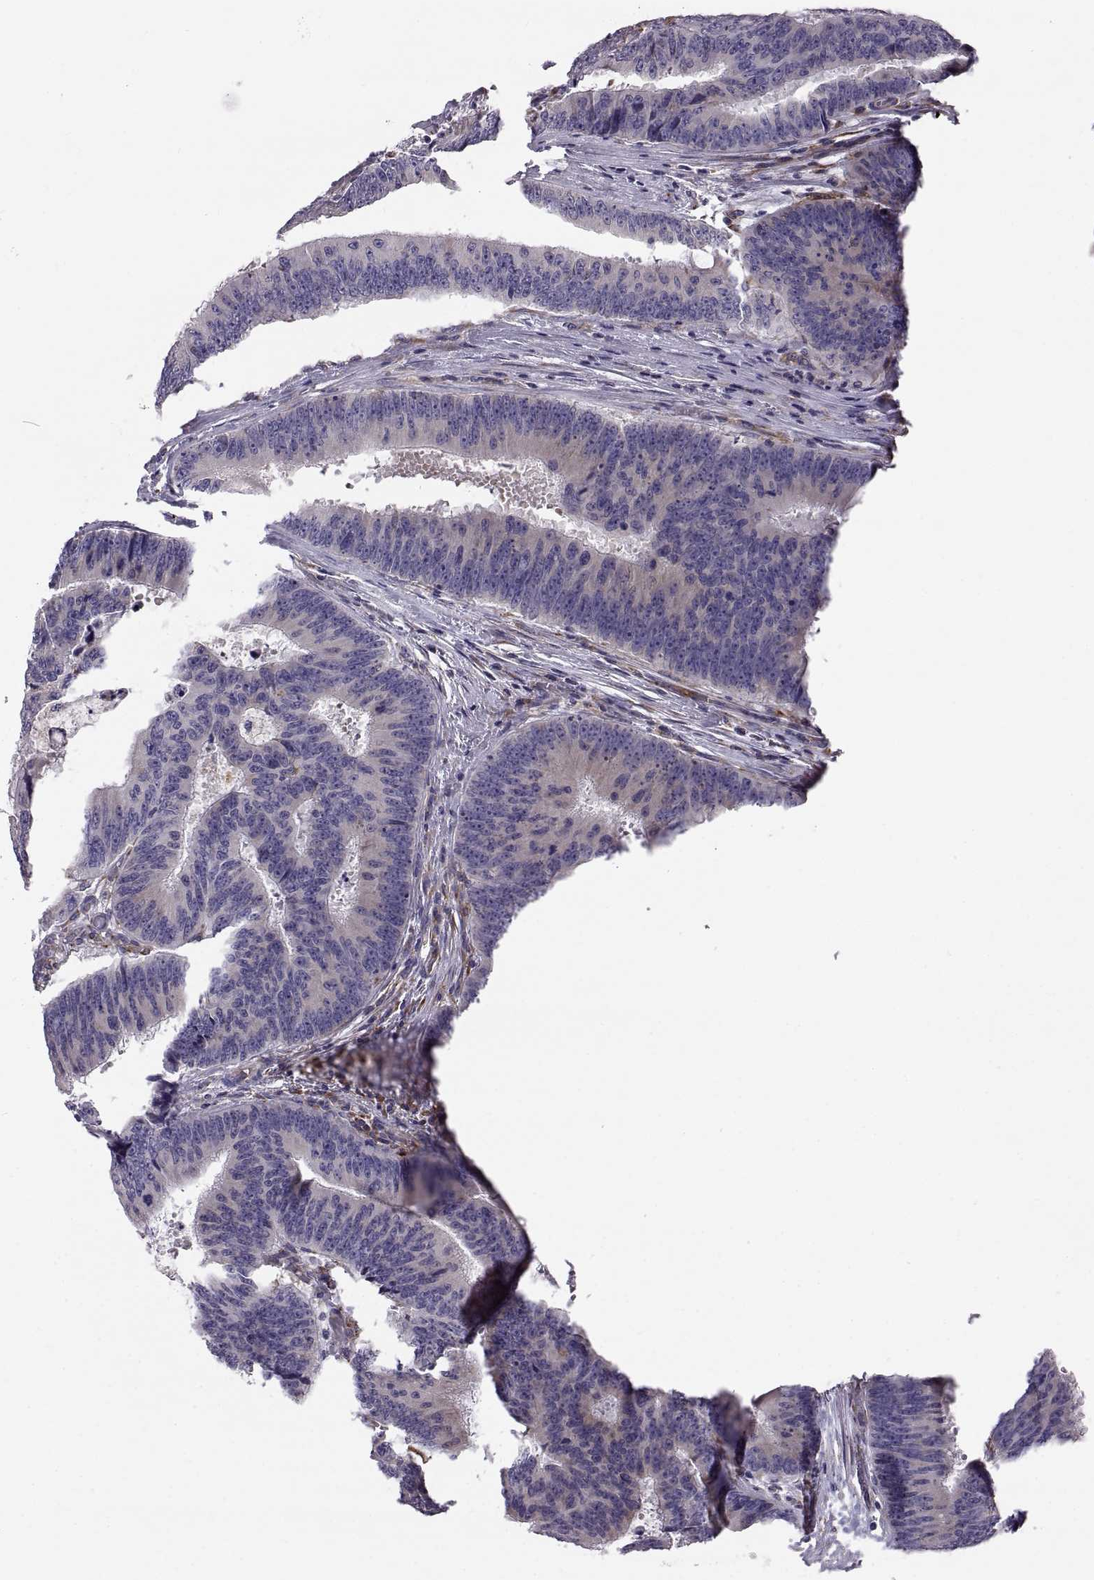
{"staining": {"intensity": "moderate", "quantity": "<25%", "location": "cytoplasmic/membranous"}, "tissue": "colorectal cancer", "cell_type": "Tumor cells", "image_type": "cancer", "snomed": [{"axis": "morphology", "description": "Adenocarcinoma, NOS"}, {"axis": "topography", "description": "Colon"}], "caption": "IHC staining of adenocarcinoma (colorectal), which shows low levels of moderate cytoplasmic/membranous expression in approximately <25% of tumor cells indicating moderate cytoplasmic/membranous protein staining. The staining was performed using DAB (3,3'-diaminobenzidine) (brown) for protein detection and nuclei were counterstained in hematoxylin (blue).", "gene": "PLEKHB2", "patient": {"sex": "female", "age": 82}}